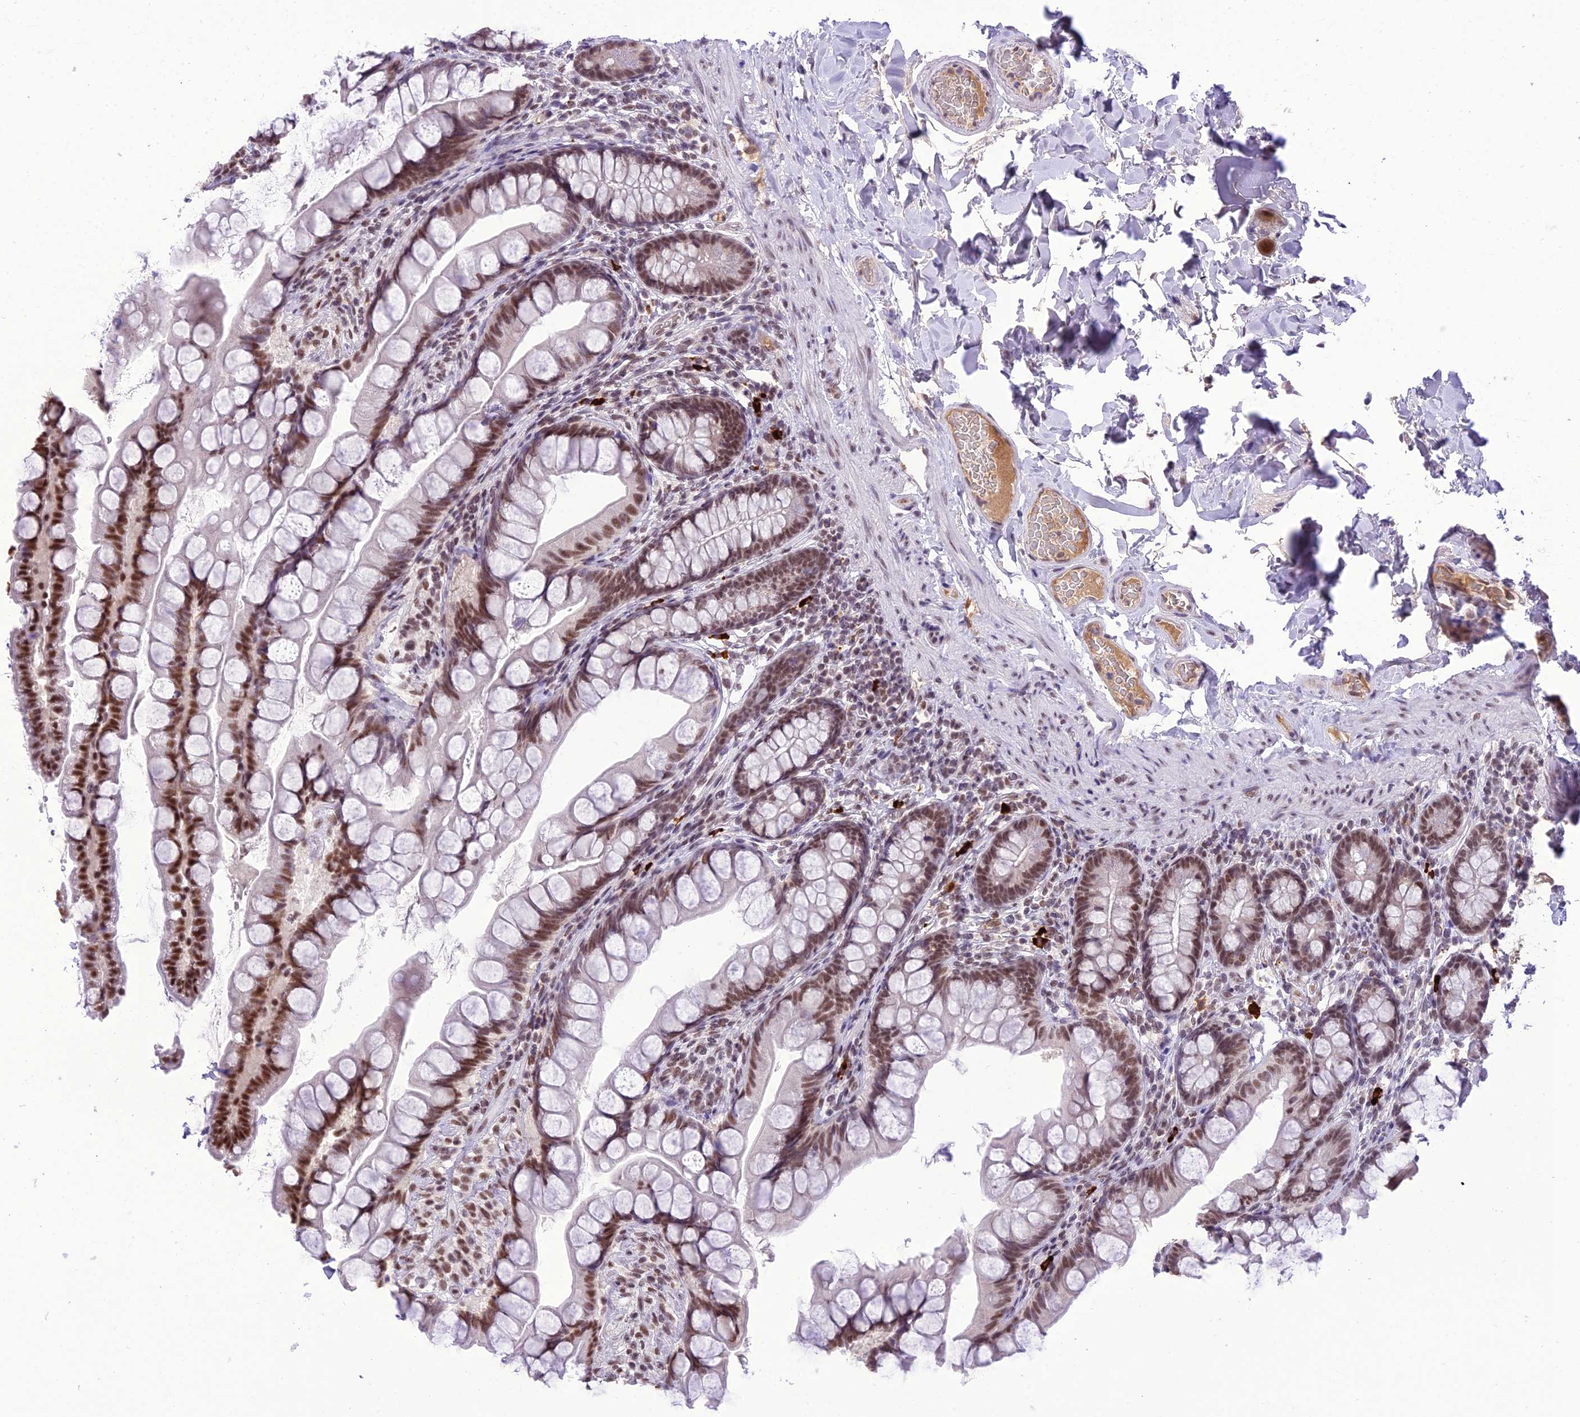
{"staining": {"intensity": "moderate", "quantity": ">75%", "location": "nuclear"}, "tissue": "small intestine", "cell_type": "Glandular cells", "image_type": "normal", "snomed": [{"axis": "morphology", "description": "Normal tissue, NOS"}, {"axis": "topography", "description": "Small intestine"}], "caption": "IHC image of benign small intestine: human small intestine stained using IHC reveals medium levels of moderate protein expression localized specifically in the nuclear of glandular cells, appearing as a nuclear brown color.", "gene": "SH3RF3", "patient": {"sex": "male", "age": 70}}